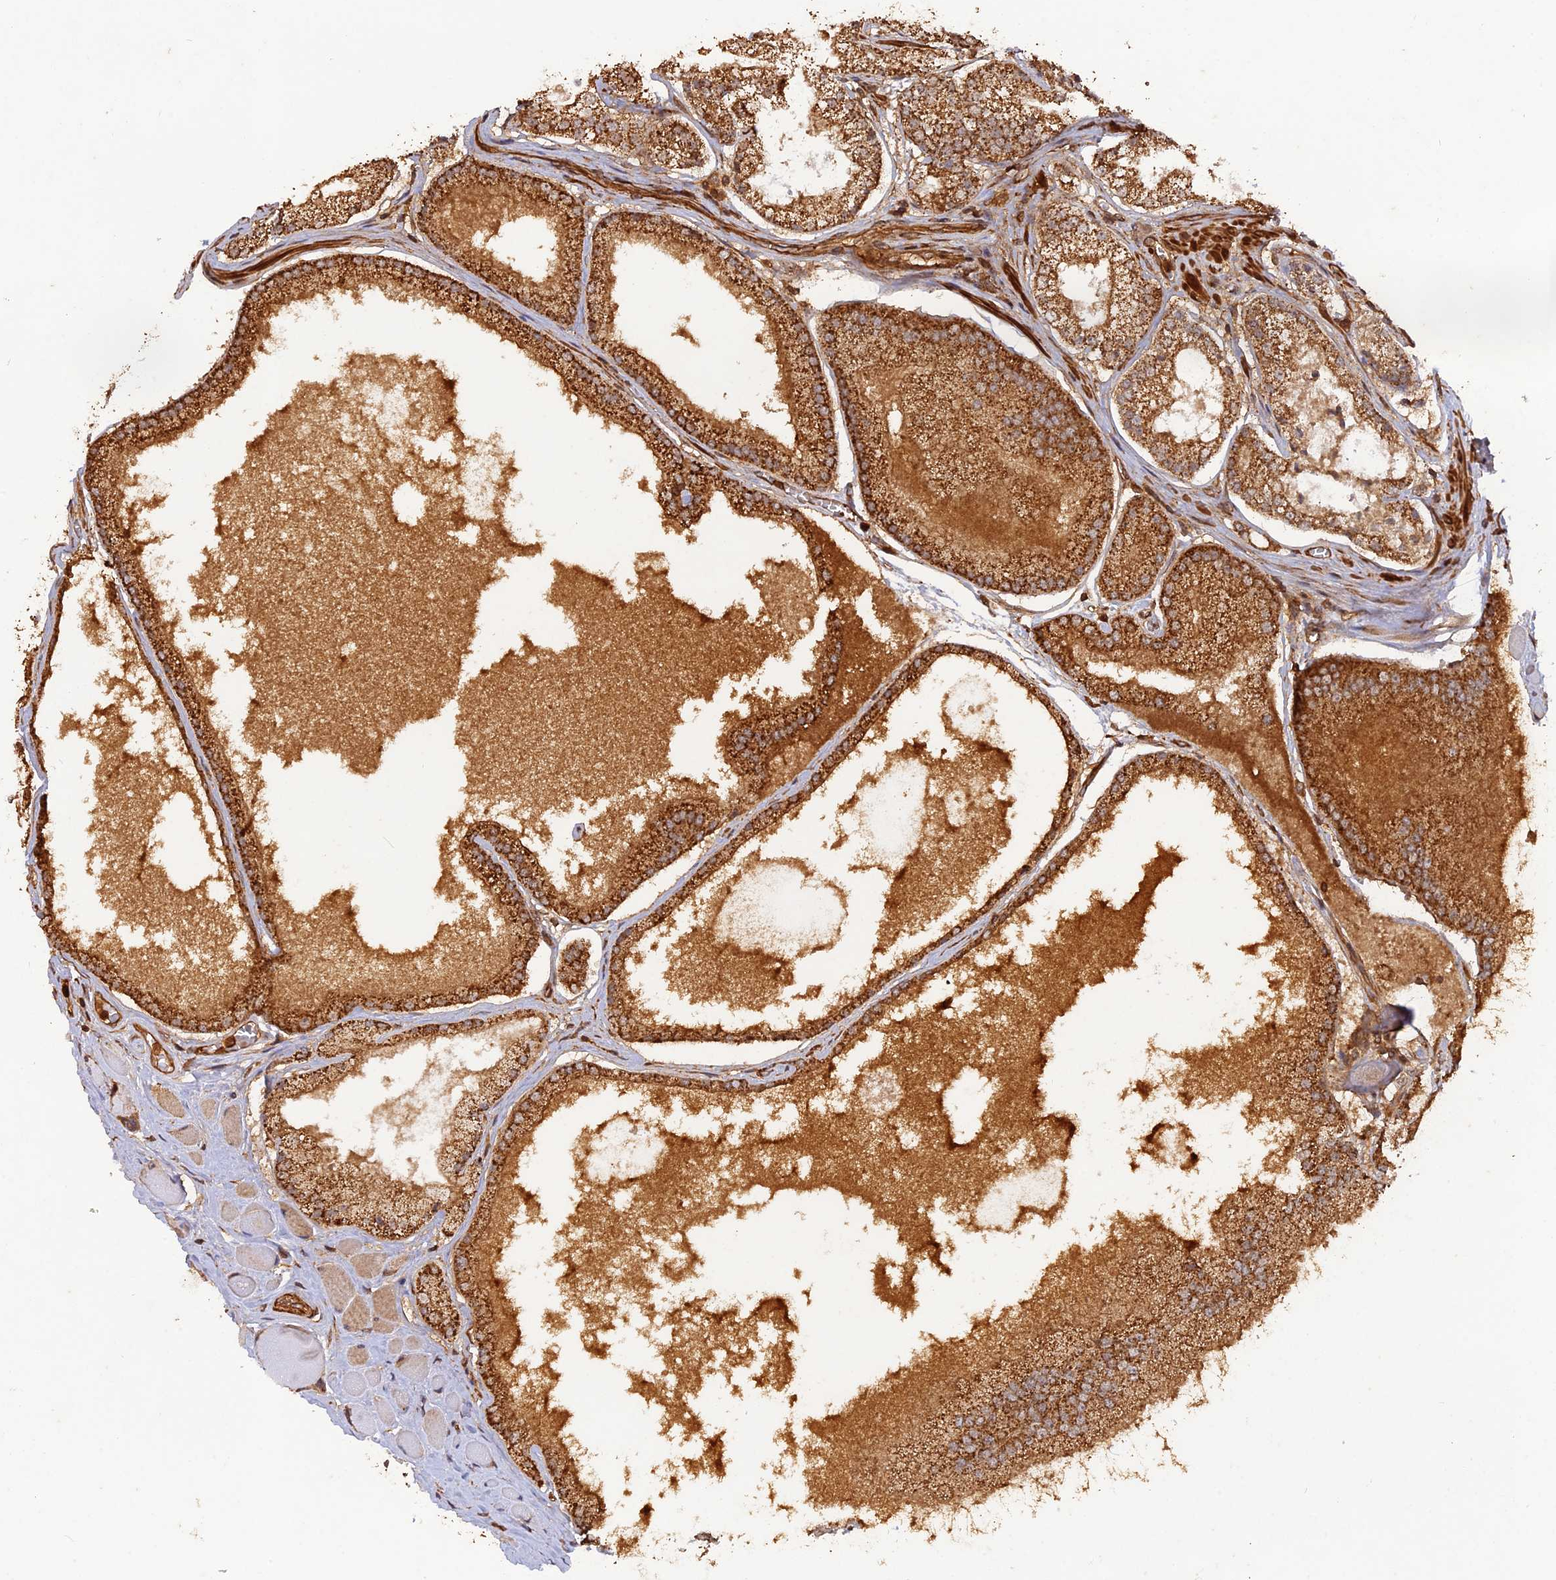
{"staining": {"intensity": "strong", "quantity": ">75%", "location": "cytoplasmic/membranous"}, "tissue": "prostate cancer", "cell_type": "Tumor cells", "image_type": "cancer", "snomed": [{"axis": "morphology", "description": "Adenocarcinoma, High grade"}, {"axis": "topography", "description": "Prostate"}], "caption": "Immunohistochemistry staining of adenocarcinoma (high-grade) (prostate), which demonstrates high levels of strong cytoplasmic/membranous staining in approximately >75% of tumor cells indicating strong cytoplasmic/membranous protein positivity. The staining was performed using DAB (brown) for protein detection and nuclei were counterstained in hematoxylin (blue).", "gene": "CCDC174", "patient": {"sex": "male", "age": 67}}